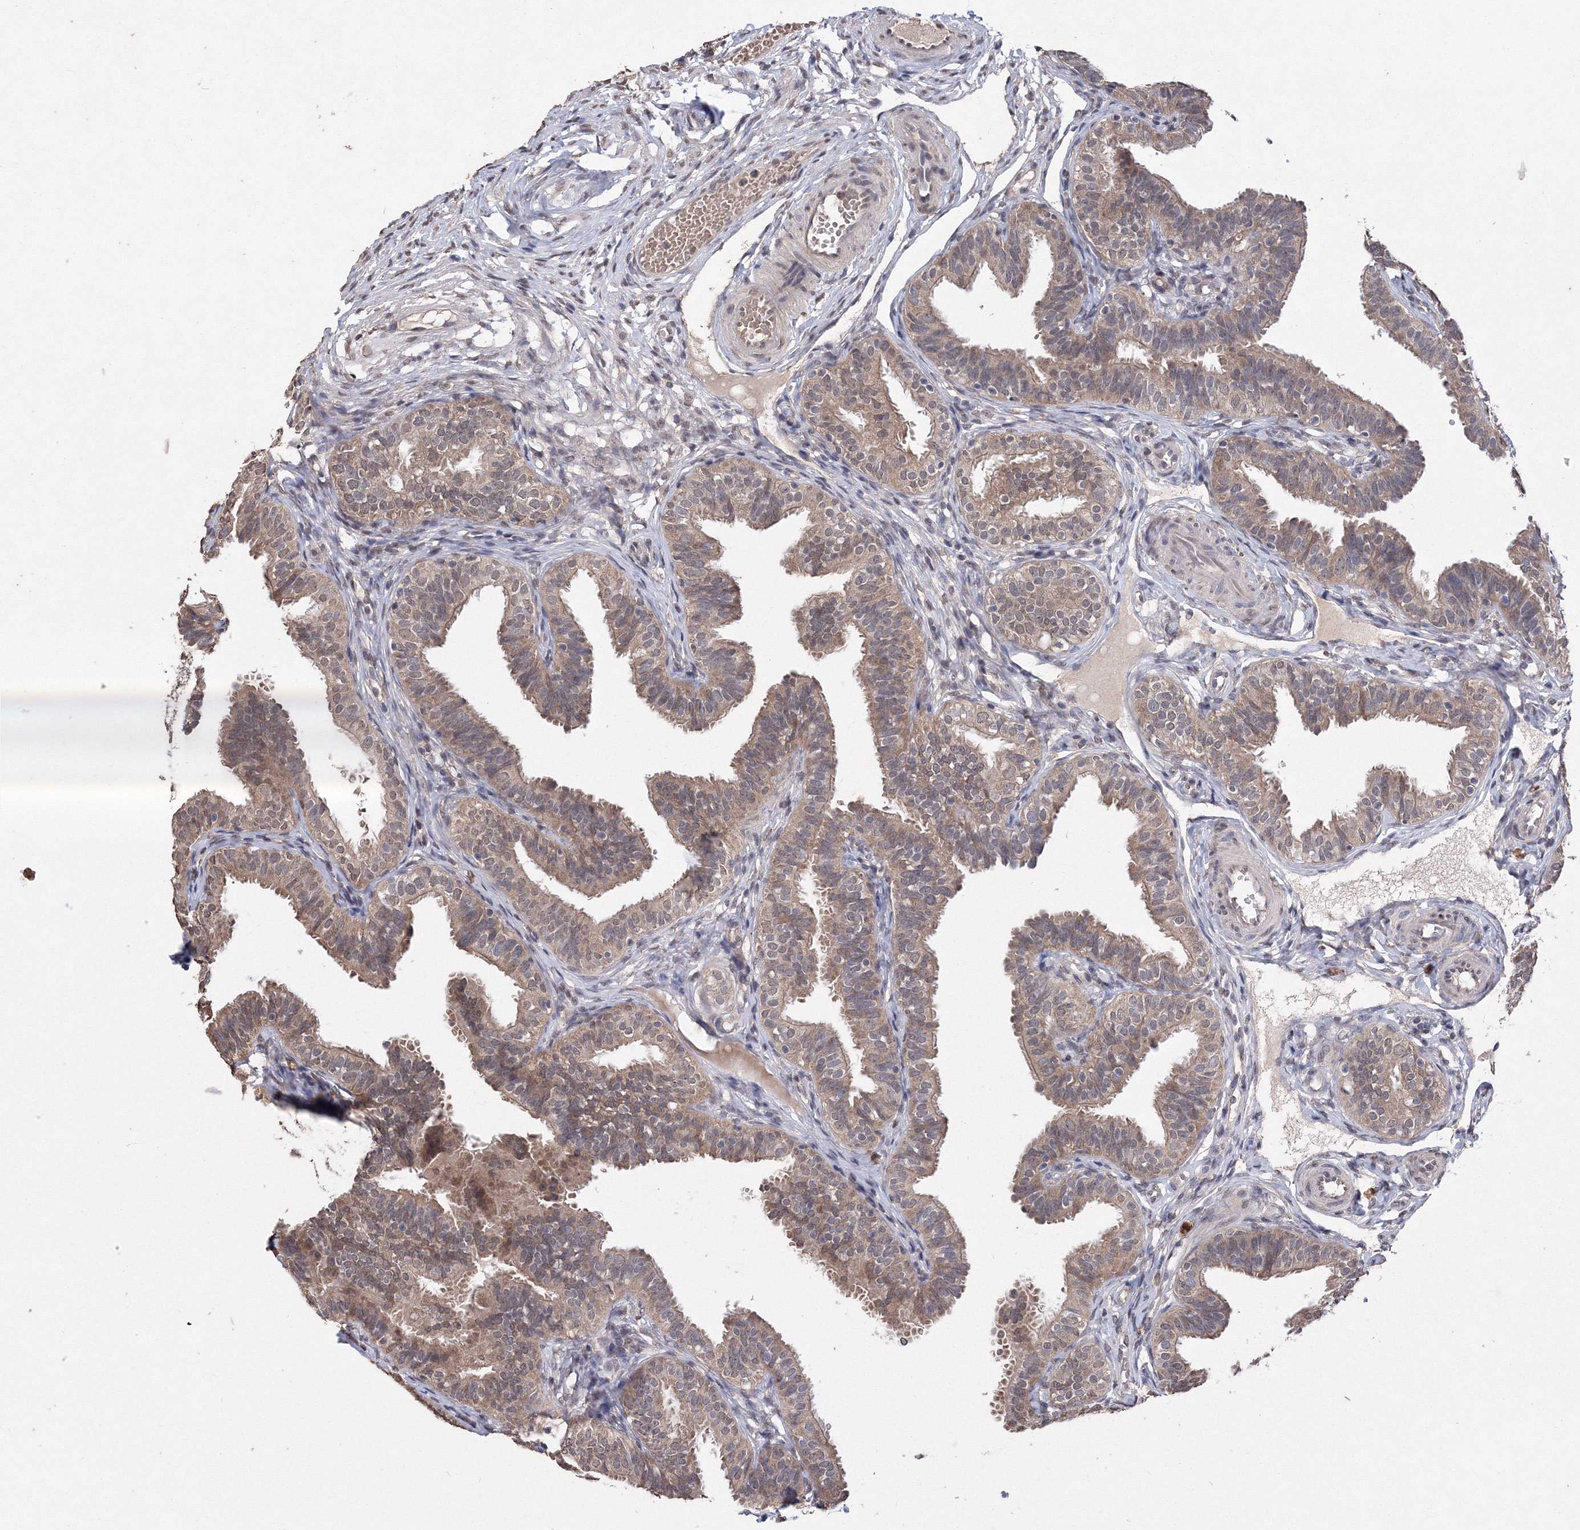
{"staining": {"intensity": "moderate", "quantity": ">75%", "location": "cytoplasmic/membranous,nuclear"}, "tissue": "fallopian tube", "cell_type": "Glandular cells", "image_type": "normal", "snomed": [{"axis": "morphology", "description": "Normal tissue, NOS"}, {"axis": "topography", "description": "Fallopian tube"}], "caption": "Brown immunohistochemical staining in unremarkable human fallopian tube reveals moderate cytoplasmic/membranous,nuclear positivity in about >75% of glandular cells.", "gene": "GPN1", "patient": {"sex": "female", "age": 35}}